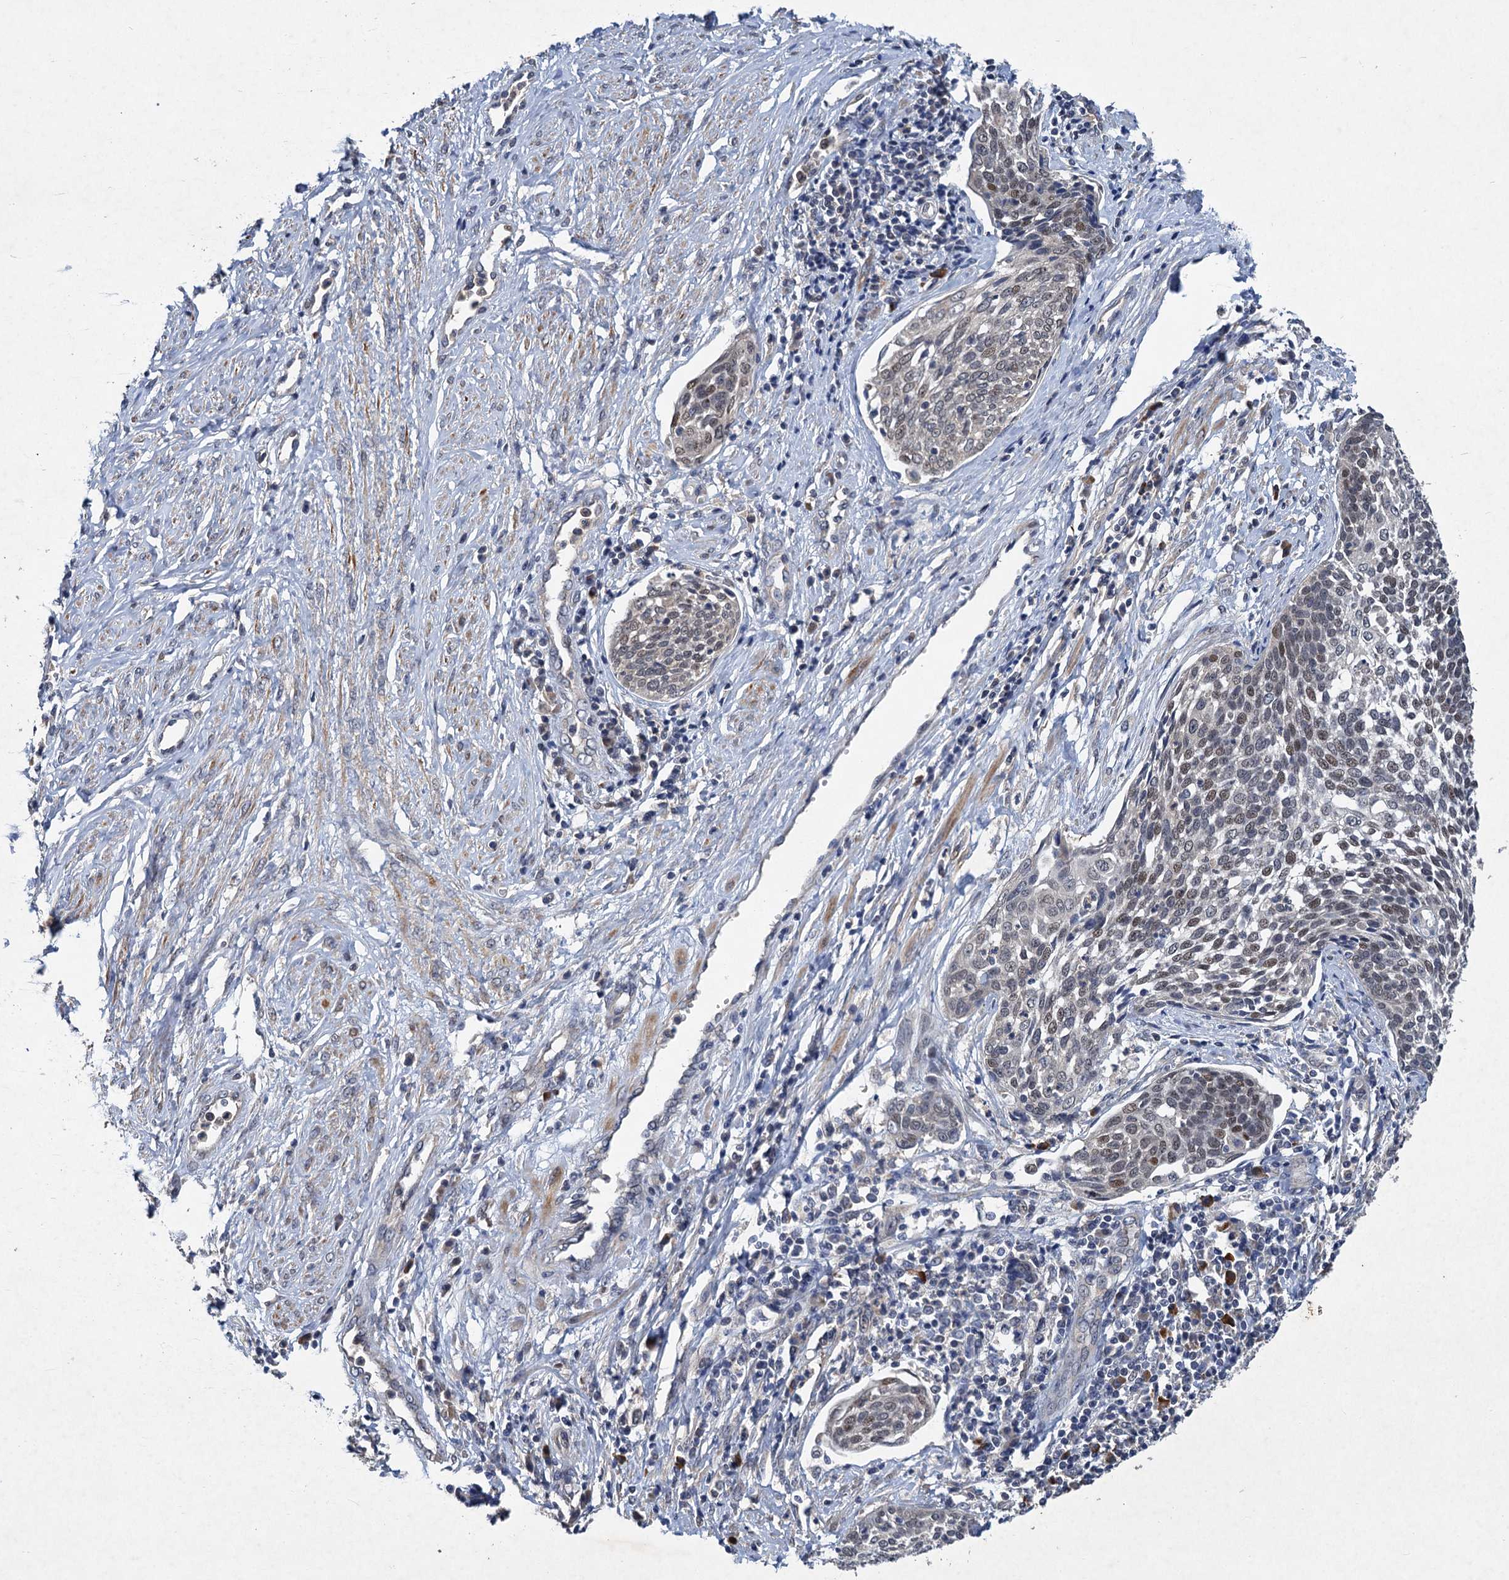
{"staining": {"intensity": "weak", "quantity": "<25%", "location": "nuclear"}, "tissue": "cervical cancer", "cell_type": "Tumor cells", "image_type": "cancer", "snomed": [{"axis": "morphology", "description": "Squamous cell carcinoma, NOS"}, {"axis": "topography", "description": "Cervix"}], "caption": "This is an IHC micrograph of human squamous cell carcinoma (cervical). There is no positivity in tumor cells.", "gene": "TMEM39B", "patient": {"sex": "female", "age": 34}}